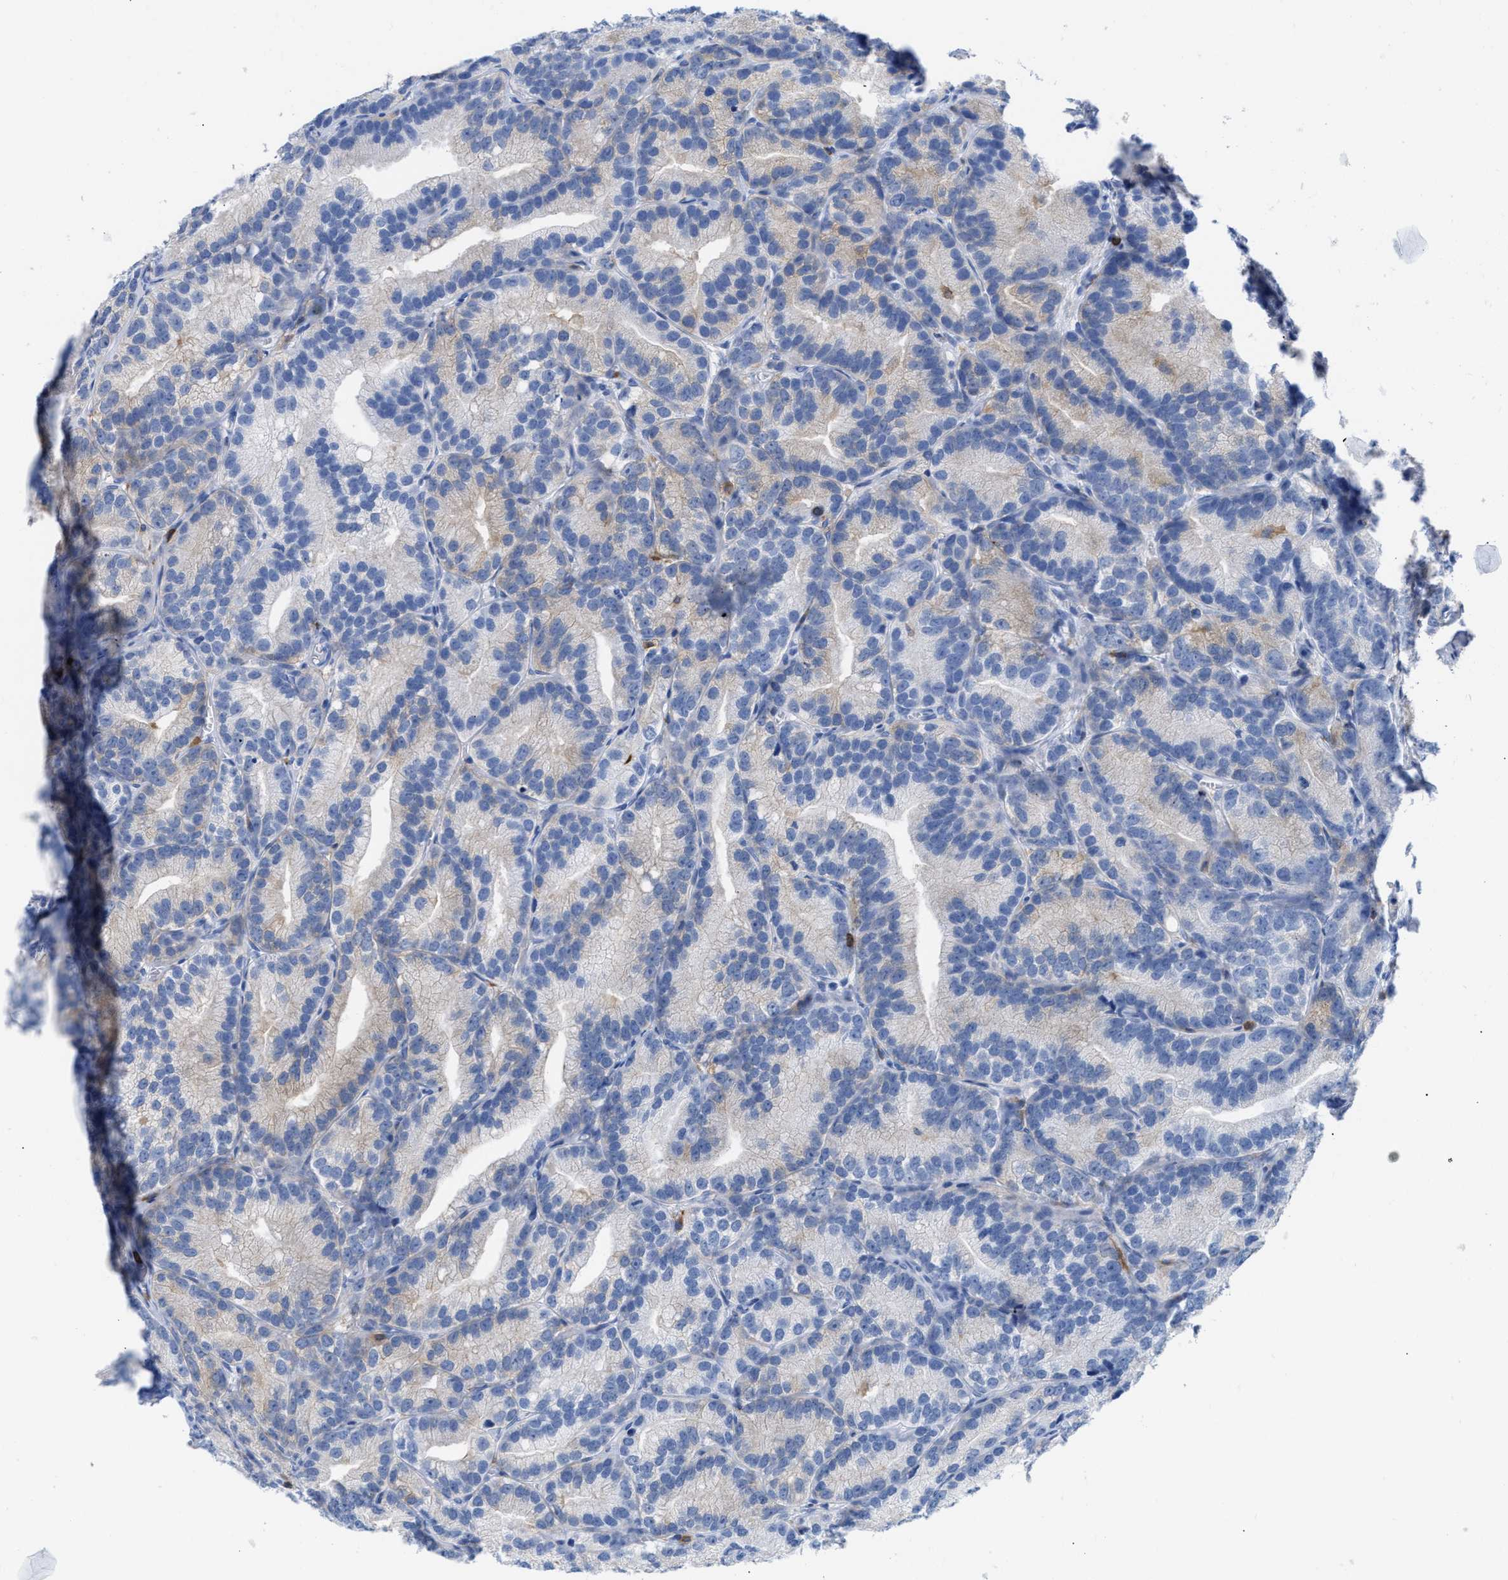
{"staining": {"intensity": "weak", "quantity": "<25%", "location": "cytoplasmic/membranous"}, "tissue": "prostate cancer", "cell_type": "Tumor cells", "image_type": "cancer", "snomed": [{"axis": "morphology", "description": "Adenocarcinoma, Low grade"}, {"axis": "topography", "description": "Prostate"}], "caption": "Tumor cells are negative for brown protein staining in prostate cancer (low-grade adenocarcinoma).", "gene": "LCP1", "patient": {"sex": "male", "age": 89}}